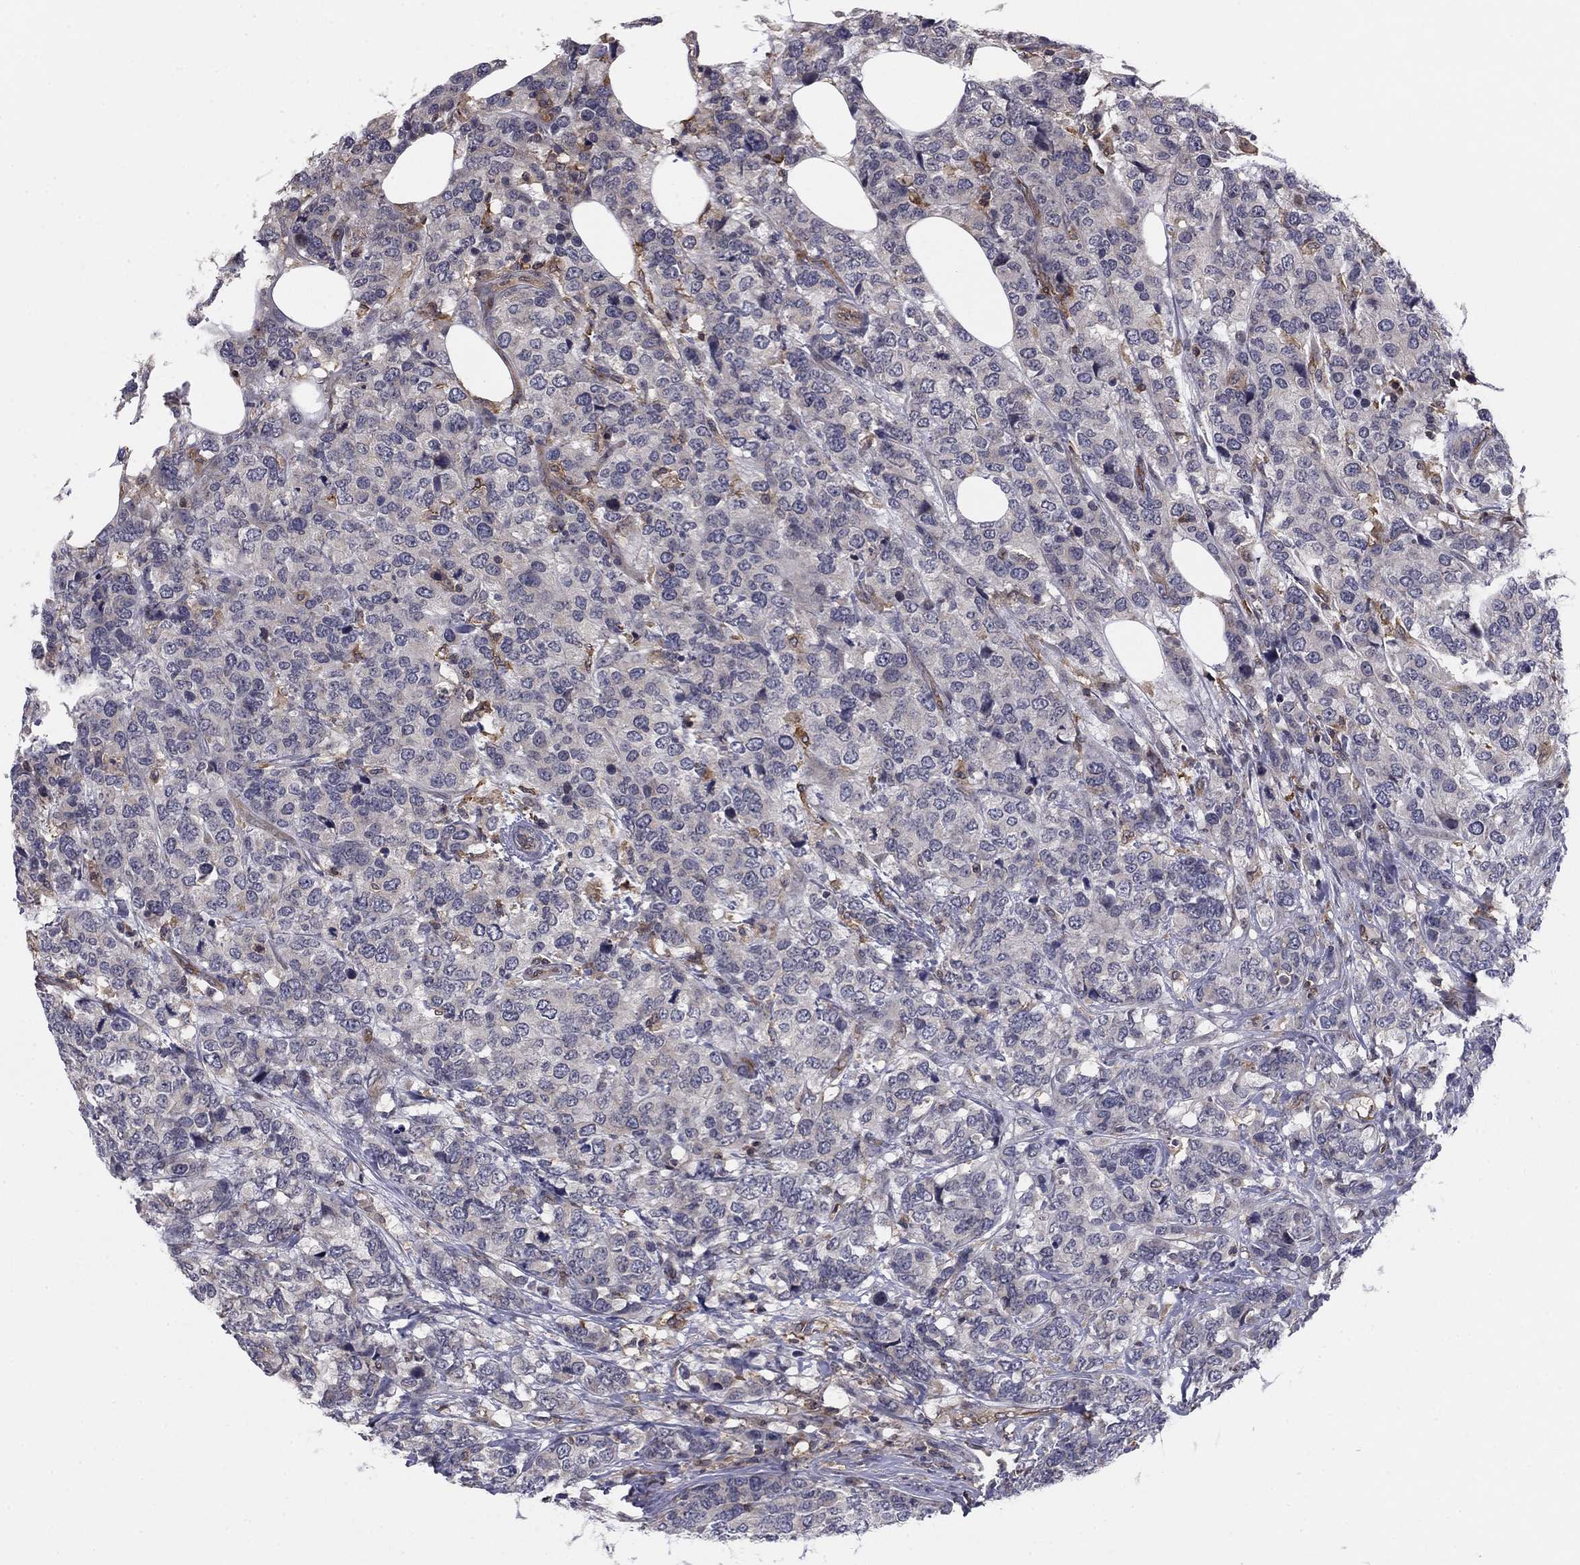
{"staining": {"intensity": "negative", "quantity": "none", "location": "none"}, "tissue": "breast cancer", "cell_type": "Tumor cells", "image_type": "cancer", "snomed": [{"axis": "morphology", "description": "Lobular carcinoma"}, {"axis": "topography", "description": "Breast"}], "caption": "Human lobular carcinoma (breast) stained for a protein using immunohistochemistry (IHC) shows no expression in tumor cells.", "gene": "PLCB2", "patient": {"sex": "female", "age": 59}}